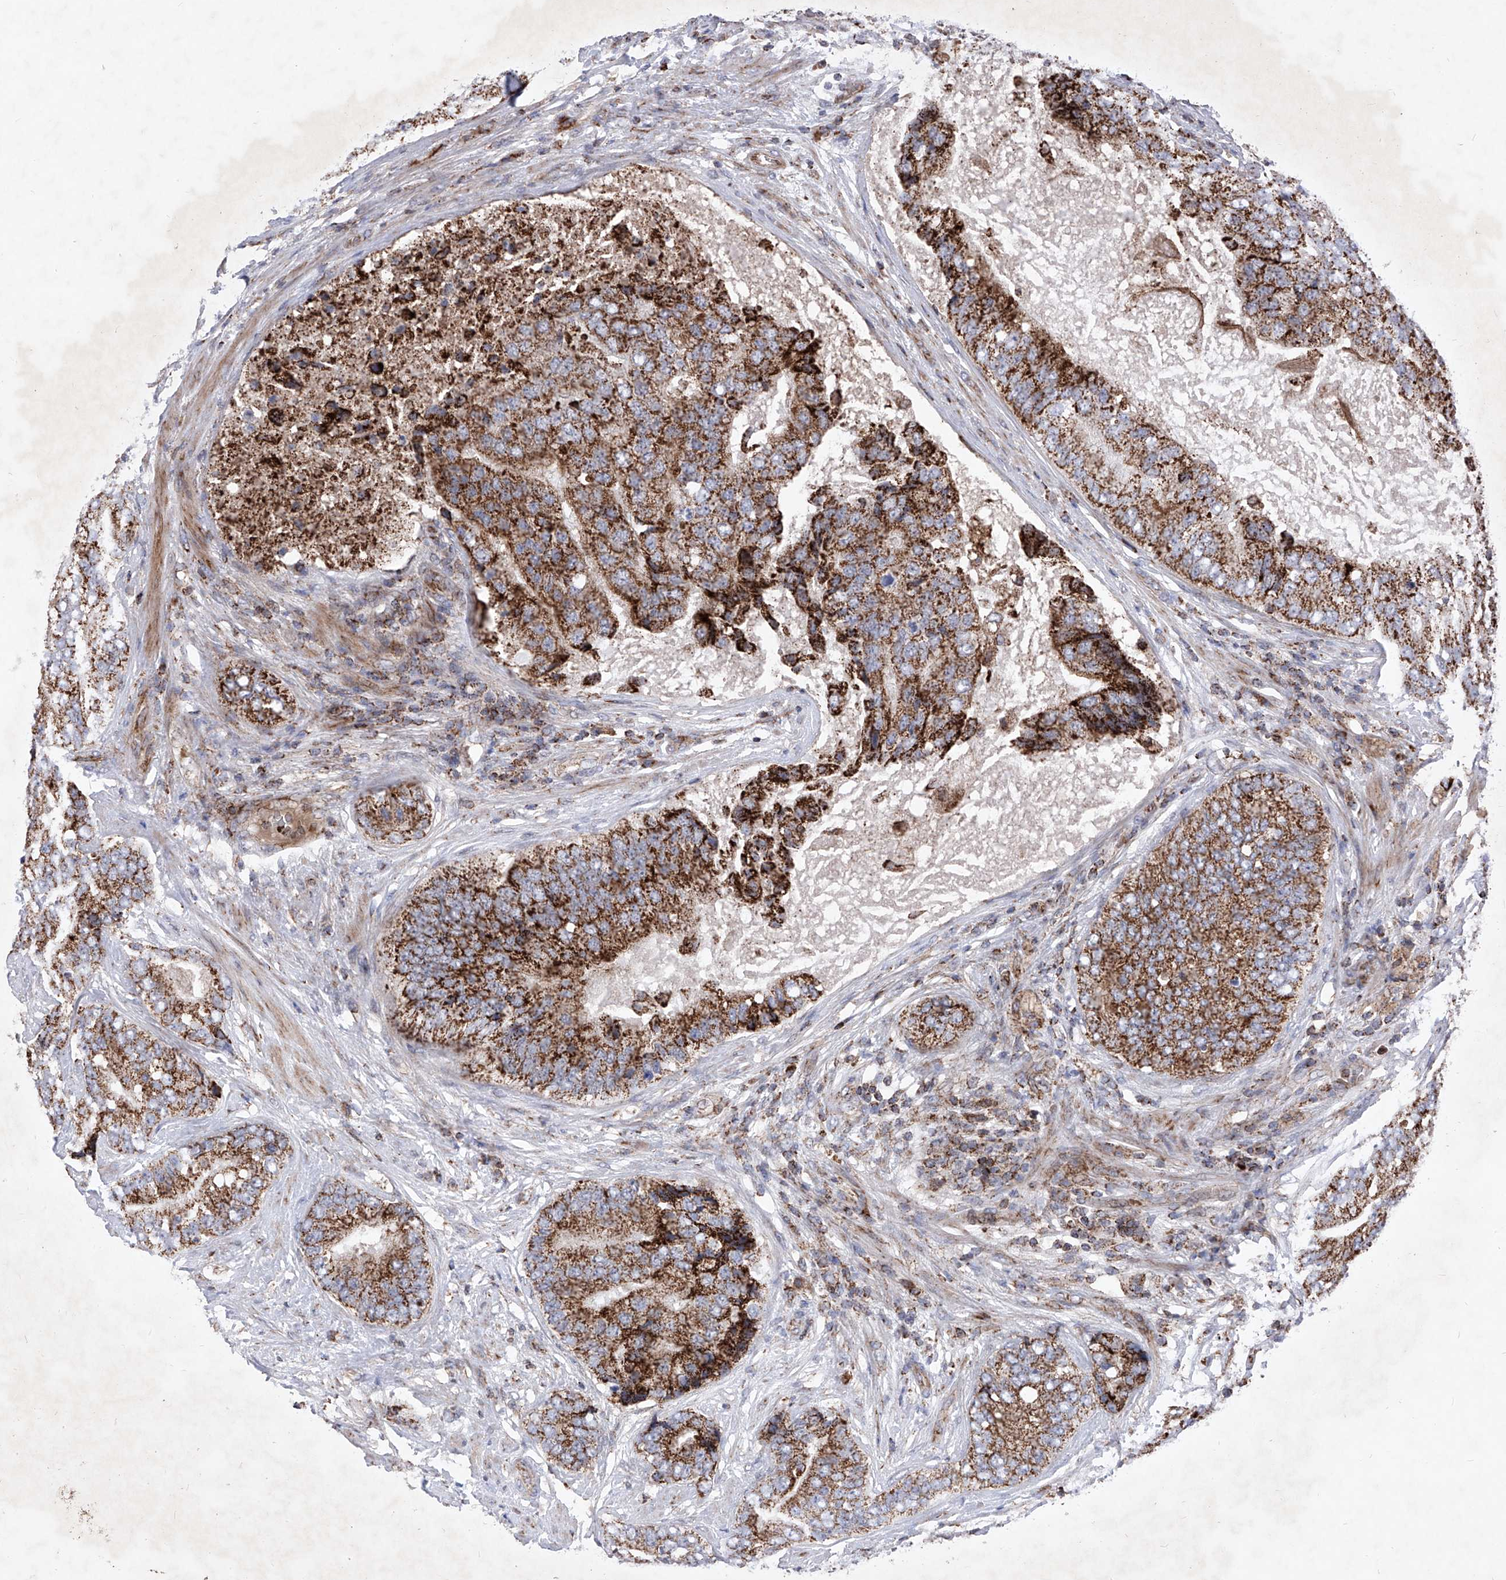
{"staining": {"intensity": "strong", "quantity": ">75%", "location": "cytoplasmic/membranous"}, "tissue": "prostate cancer", "cell_type": "Tumor cells", "image_type": "cancer", "snomed": [{"axis": "morphology", "description": "Adenocarcinoma, High grade"}, {"axis": "topography", "description": "Prostate"}], "caption": "IHC of prostate cancer (high-grade adenocarcinoma) demonstrates high levels of strong cytoplasmic/membranous expression in approximately >75% of tumor cells.", "gene": "SEMA6A", "patient": {"sex": "male", "age": 70}}